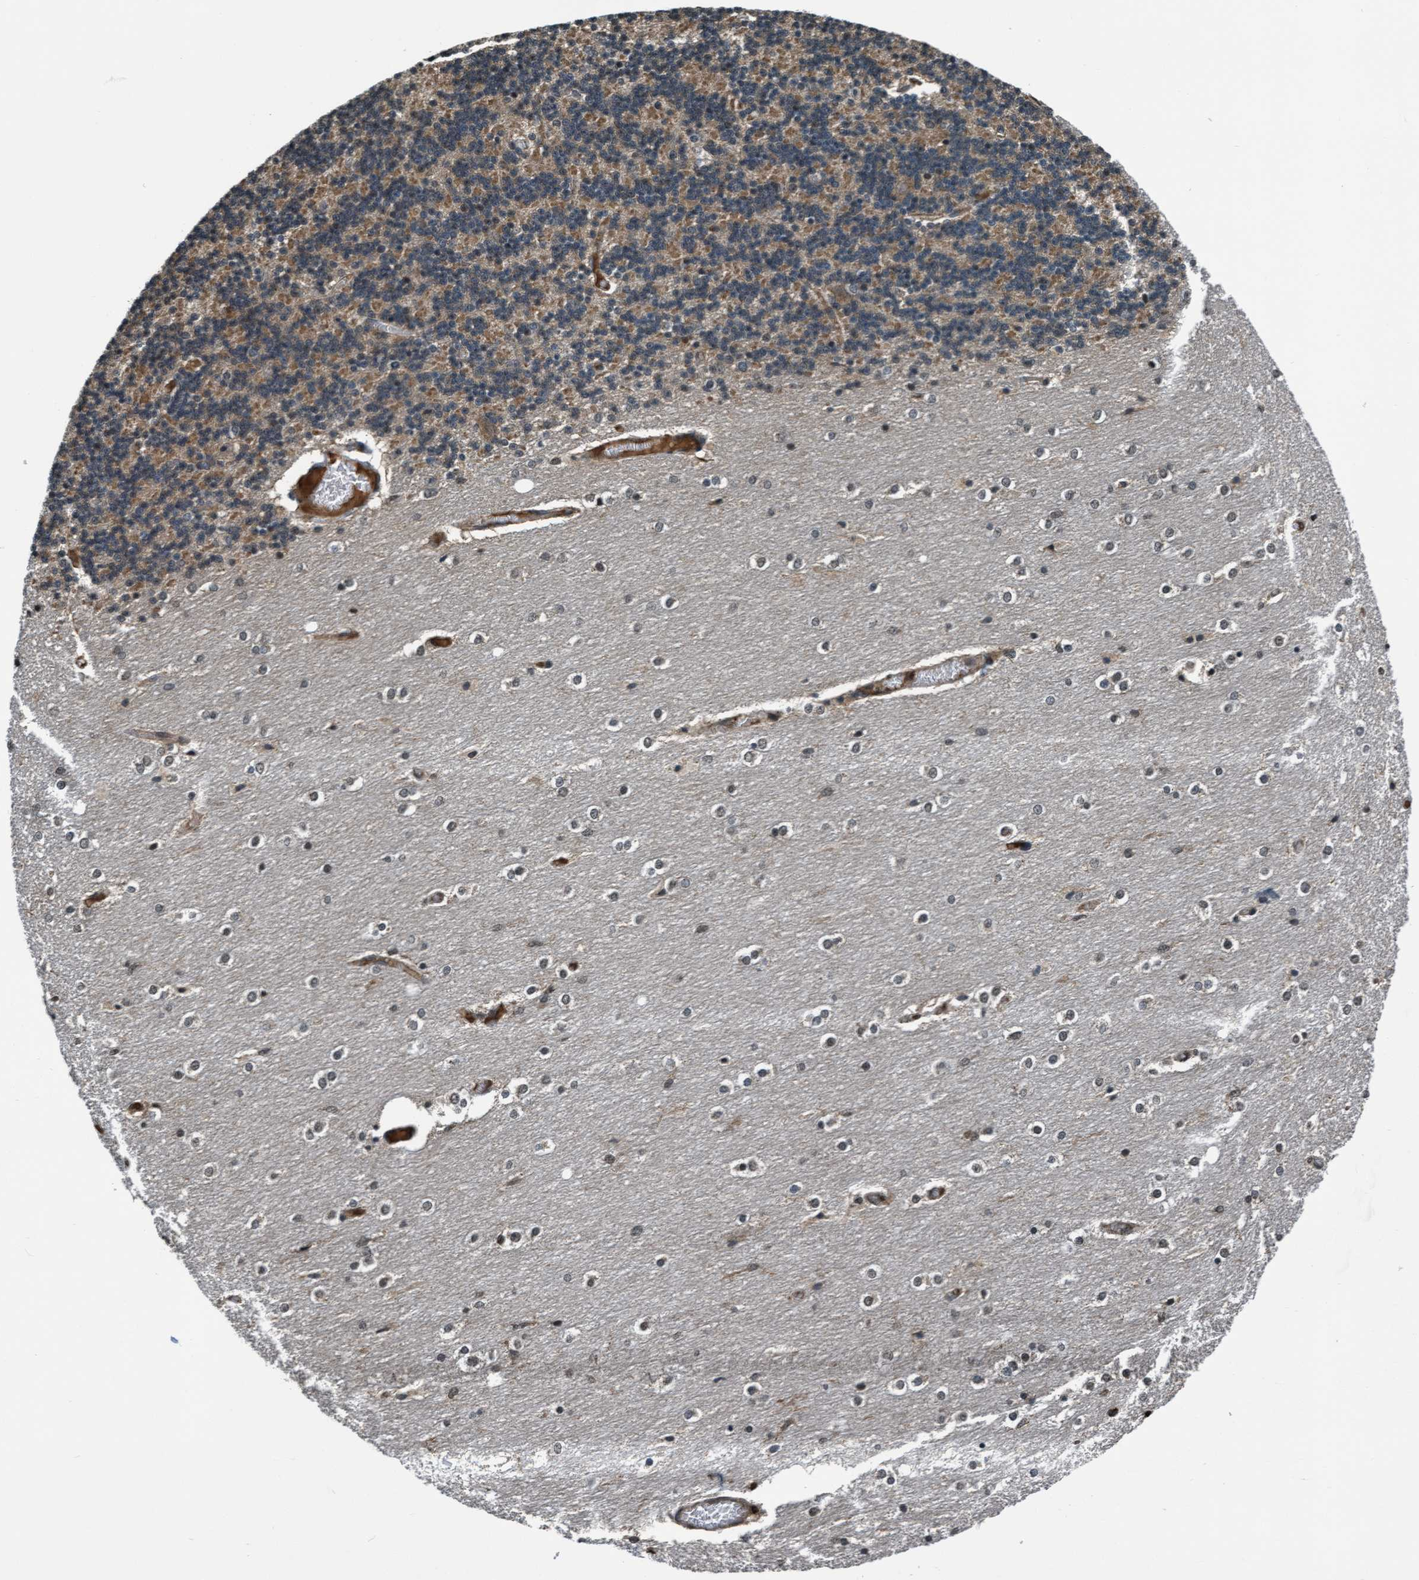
{"staining": {"intensity": "moderate", "quantity": ">75%", "location": "cytoplasmic/membranous,nuclear"}, "tissue": "cerebellum", "cell_type": "Cells in granular layer", "image_type": "normal", "snomed": [{"axis": "morphology", "description": "Normal tissue, NOS"}, {"axis": "topography", "description": "Cerebellum"}], "caption": "A brown stain labels moderate cytoplasmic/membranous,nuclear staining of a protein in cells in granular layer of unremarkable cerebellum.", "gene": "WASF1", "patient": {"sex": "female", "age": 54}}